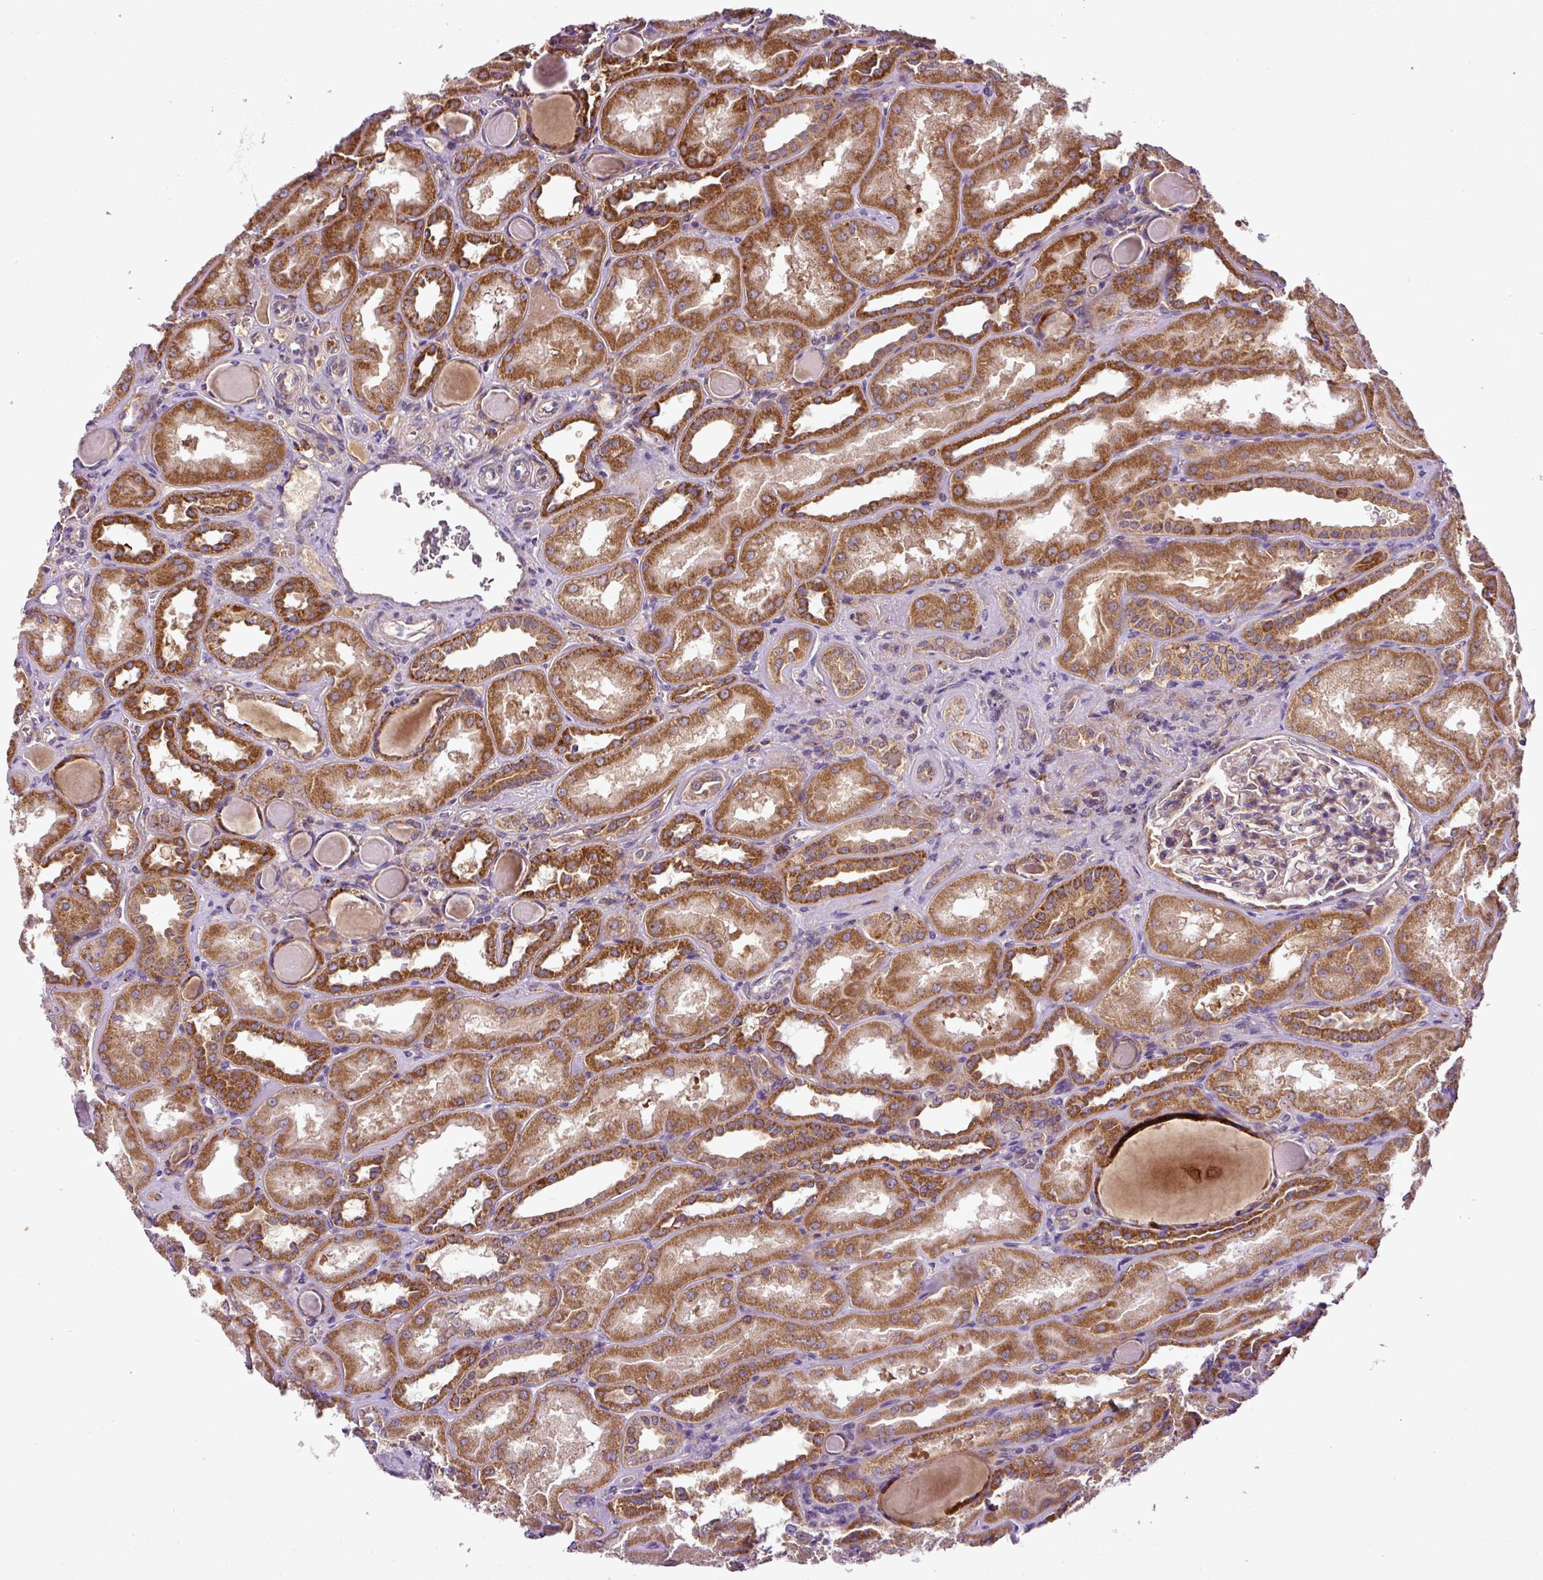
{"staining": {"intensity": "moderate", "quantity": "25%-75%", "location": "cytoplasmic/membranous"}, "tissue": "kidney", "cell_type": "Cells in glomeruli", "image_type": "normal", "snomed": [{"axis": "morphology", "description": "Normal tissue, NOS"}, {"axis": "topography", "description": "Kidney"}], "caption": "Kidney stained with immunohistochemistry shows moderate cytoplasmic/membranous positivity in about 25%-75% of cells in glomeruli. (Brightfield microscopy of DAB IHC at high magnification).", "gene": "ZNF513", "patient": {"sex": "male", "age": 61}}